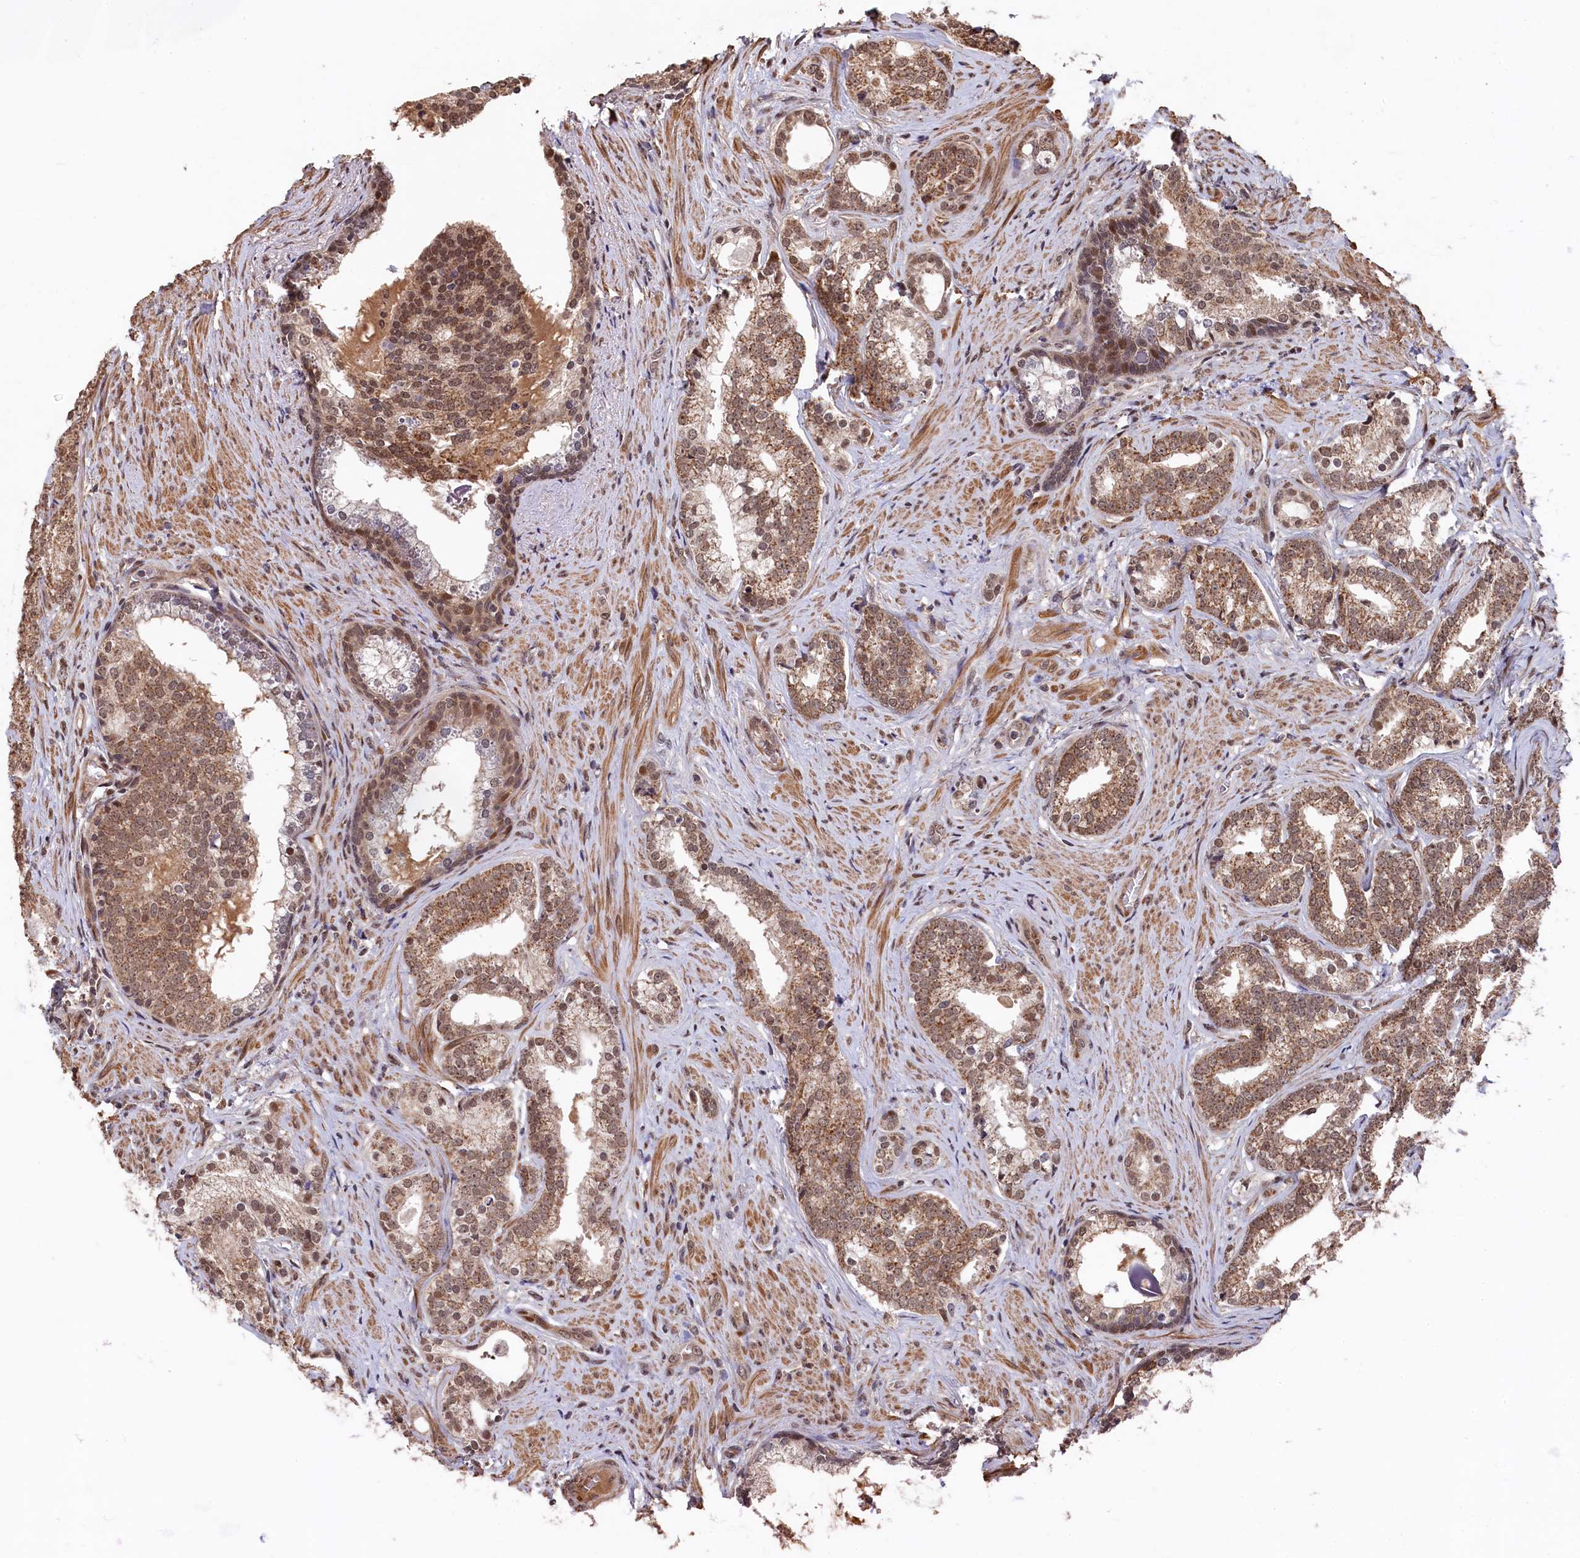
{"staining": {"intensity": "moderate", "quantity": ">75%", "location": "cytoplasmic/membranous,nuclear"}, "tissue": "prostate cancer", "cell_type": "Tumor cells", "image_type": "cancer", "snomed": [{"axis": "morphology", "description": "Adenocarcinoma, Low grade"}, {"axis": "topography", "description": "Prostate"}], "caption": "A medium amount of moderate cytoplasmic/membranous and nuclear staining is appreciated in about >75% of tumor cells in prostate cancer tissue.", "gene": "CLPX", "patient": {"sex": "male", "age": 71}}